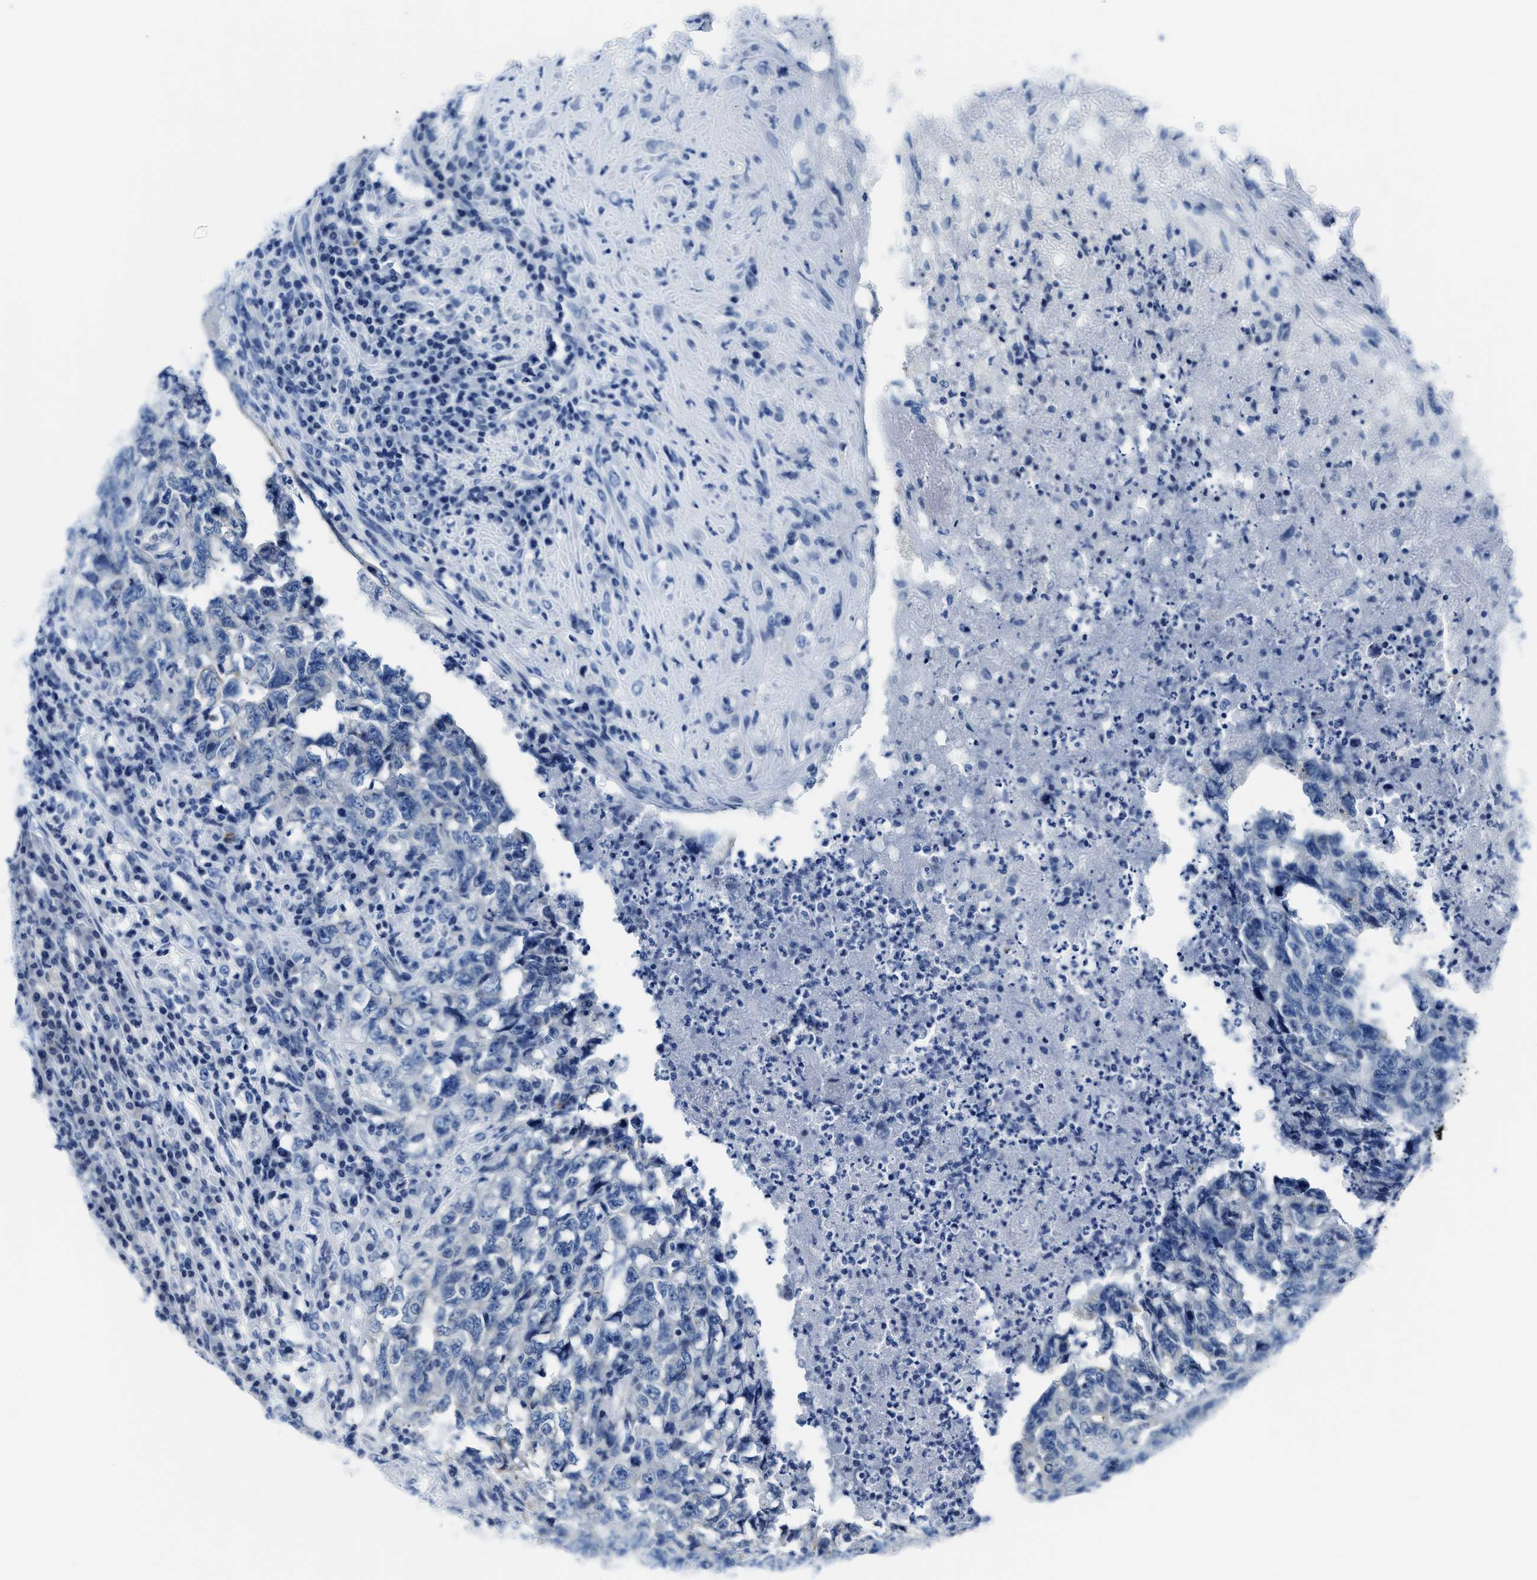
{"staining": {"intensity": "negative", "quantity": "none", "location": "none"}, "tissue": "testis cancer", "cell_type": "Tumor cells", "image_type": "cancer", "snomed": [{"axis": "morphology", "description": "Necrosis, NOS"}, {"axis": "morphology", "description": "Carcinoma, Embryonal, NOS"}, {"axis": "topography", "description": "Testis"}], "caption": "The image shows no staining of tumor cells in testis cancer.", "gene": "ASZ1", "patient": {"sex": "male", "age": 19}}